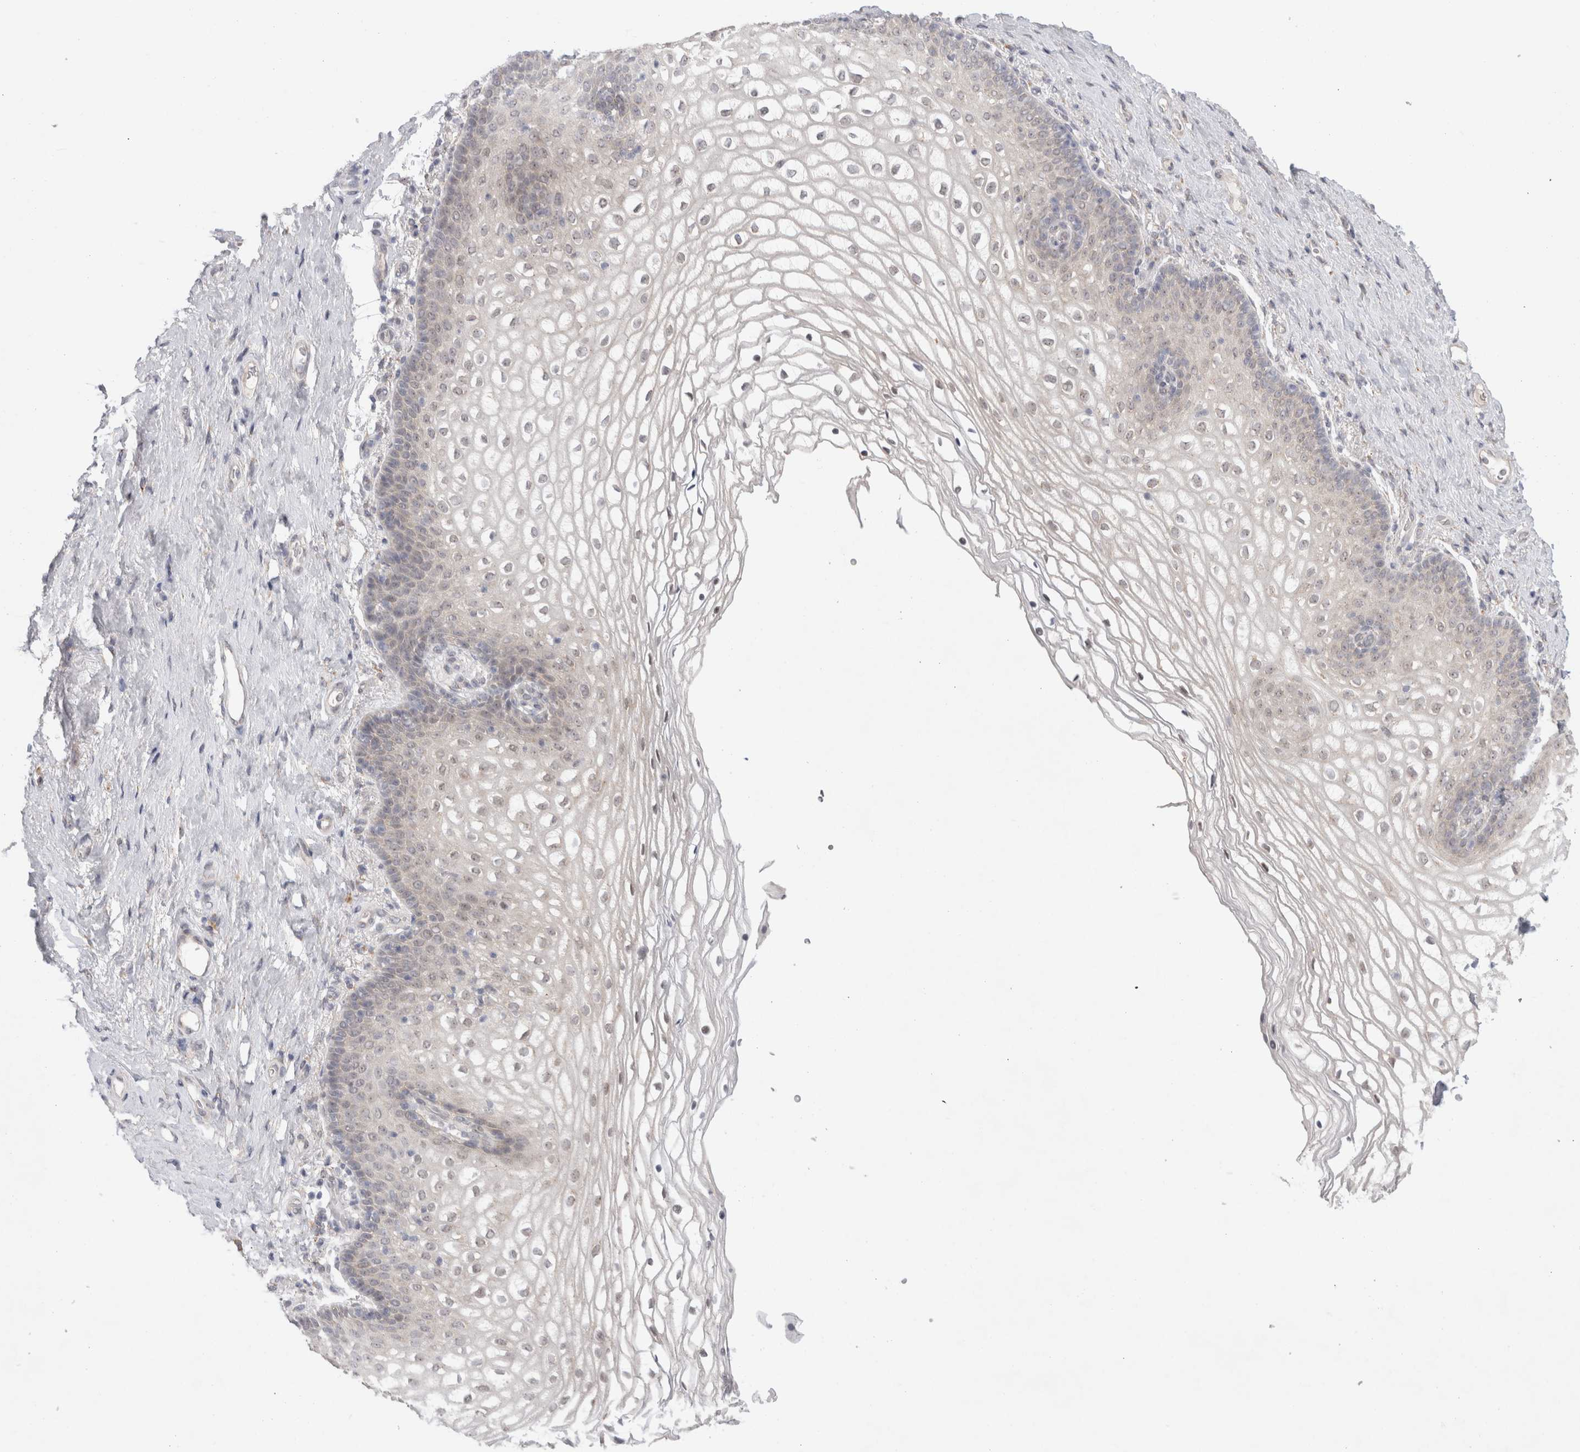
{"staining": {"intensity": "weak", "quantity": "<25%", "location": "nuclear"}, "tissue": "vagina", "cell_type": "Squamous epithelial cells", "image_type": "normal", "snomed": [{"axis": "morphology", "description": "Normal tissue, NOS"}, {"axis": "topography", "description": "Vagina"}], "caption": "An image of vagina stained for a protein exhibits no brown staining in squamous epithelial cells. Nuclei are stained in blue.", "gene": "TRMT1L", "patient": {"sex": "female", "age": 60}}